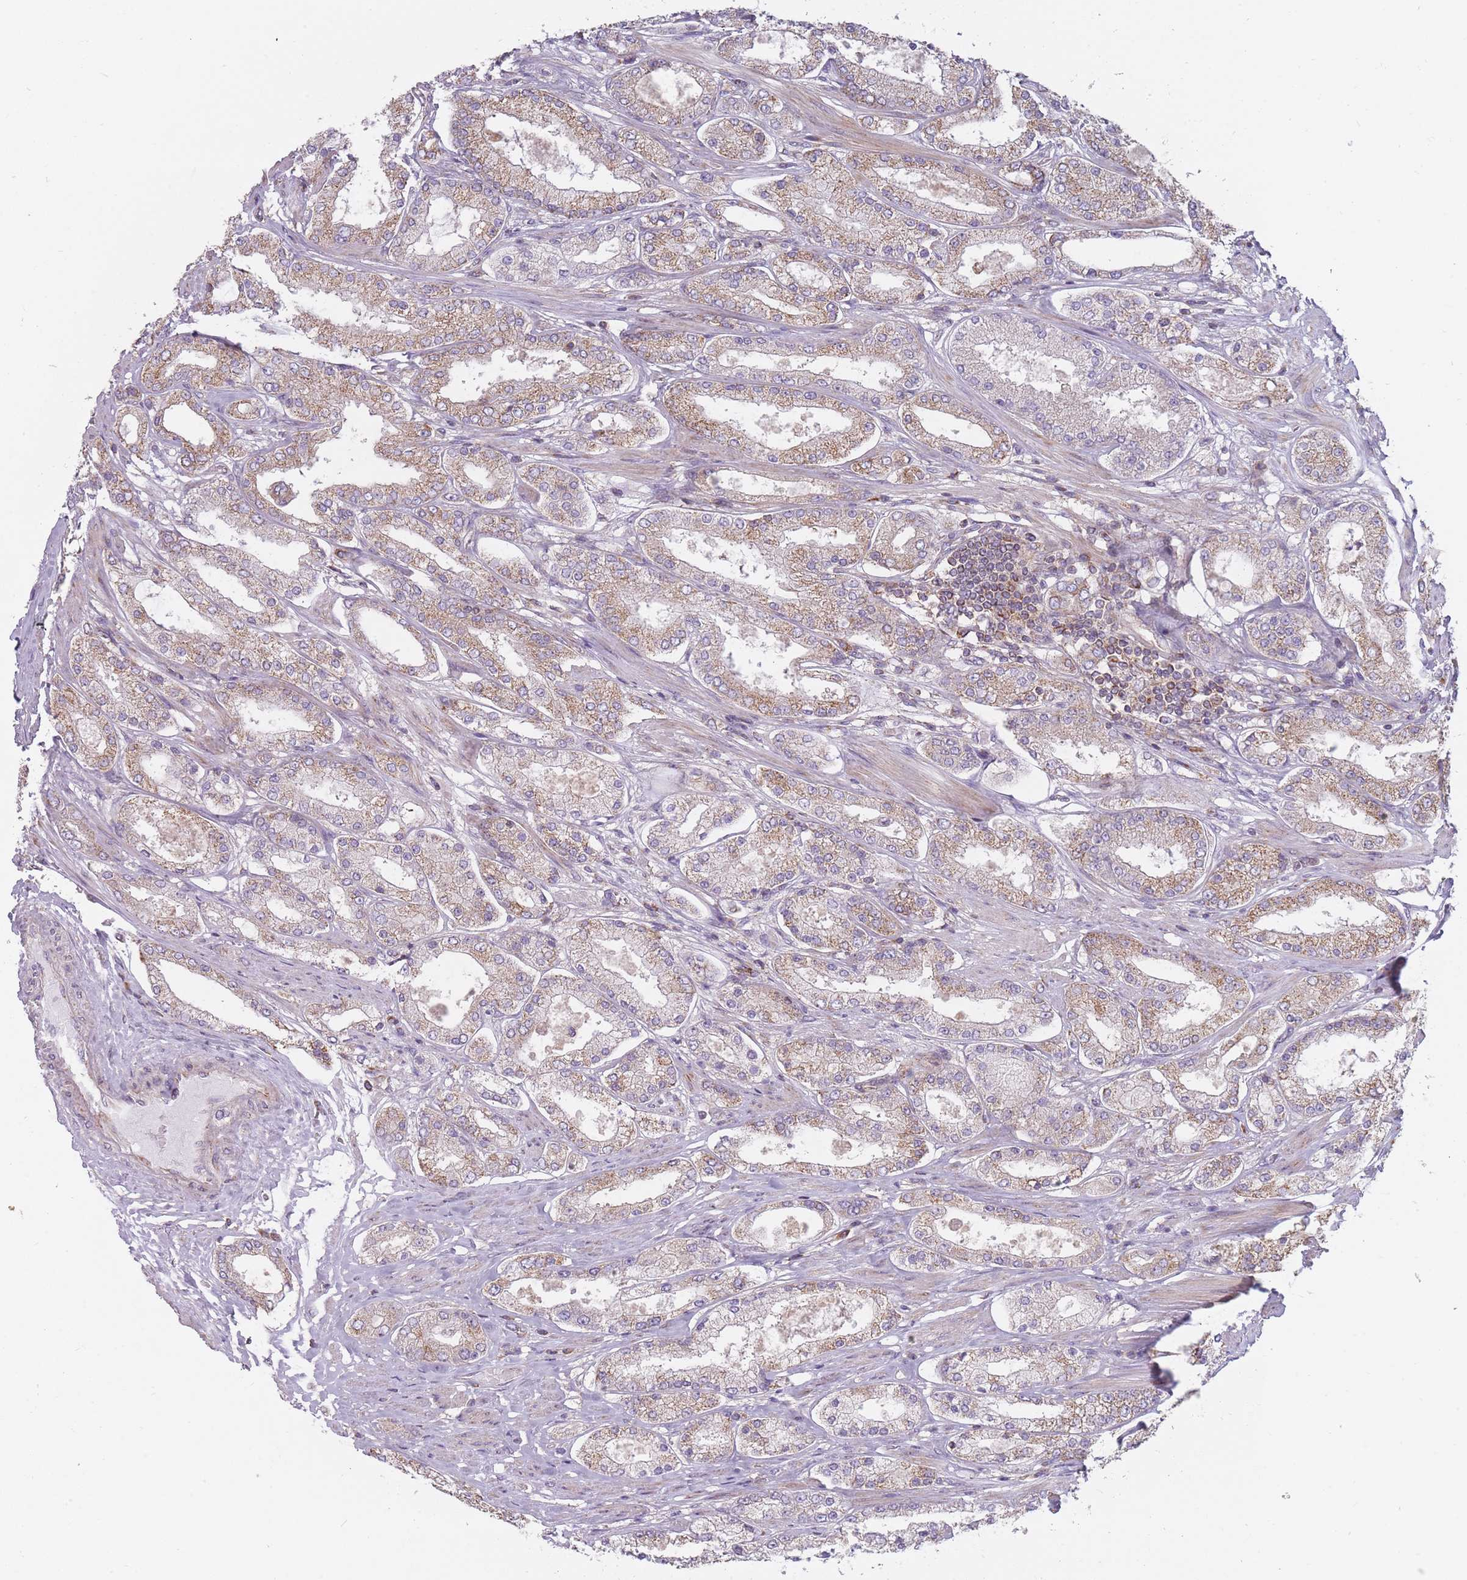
{"staining": {"intensity": "moderate", "quantity": "25%-75%", "location": "cytoplasmic/membranous"}, "tissue": "prostate cancer", "cell_type": "Tumor cells", "image_type": "cancer", "snomed": [{"axis": "morphology", "description": "Adenocarcinoma, High grade"}, {"axis": "topography", "description": "Prostate"}], "caption": "Brown immunohistochemical staining in high-grade adenocarcinoma (prostate) displays moderate cytoplasmic/membranous expression in approximately 25%-75% of tumor cells.", "gene": "NDUFA9", "patient": {"sex": "male", "age": 69}}